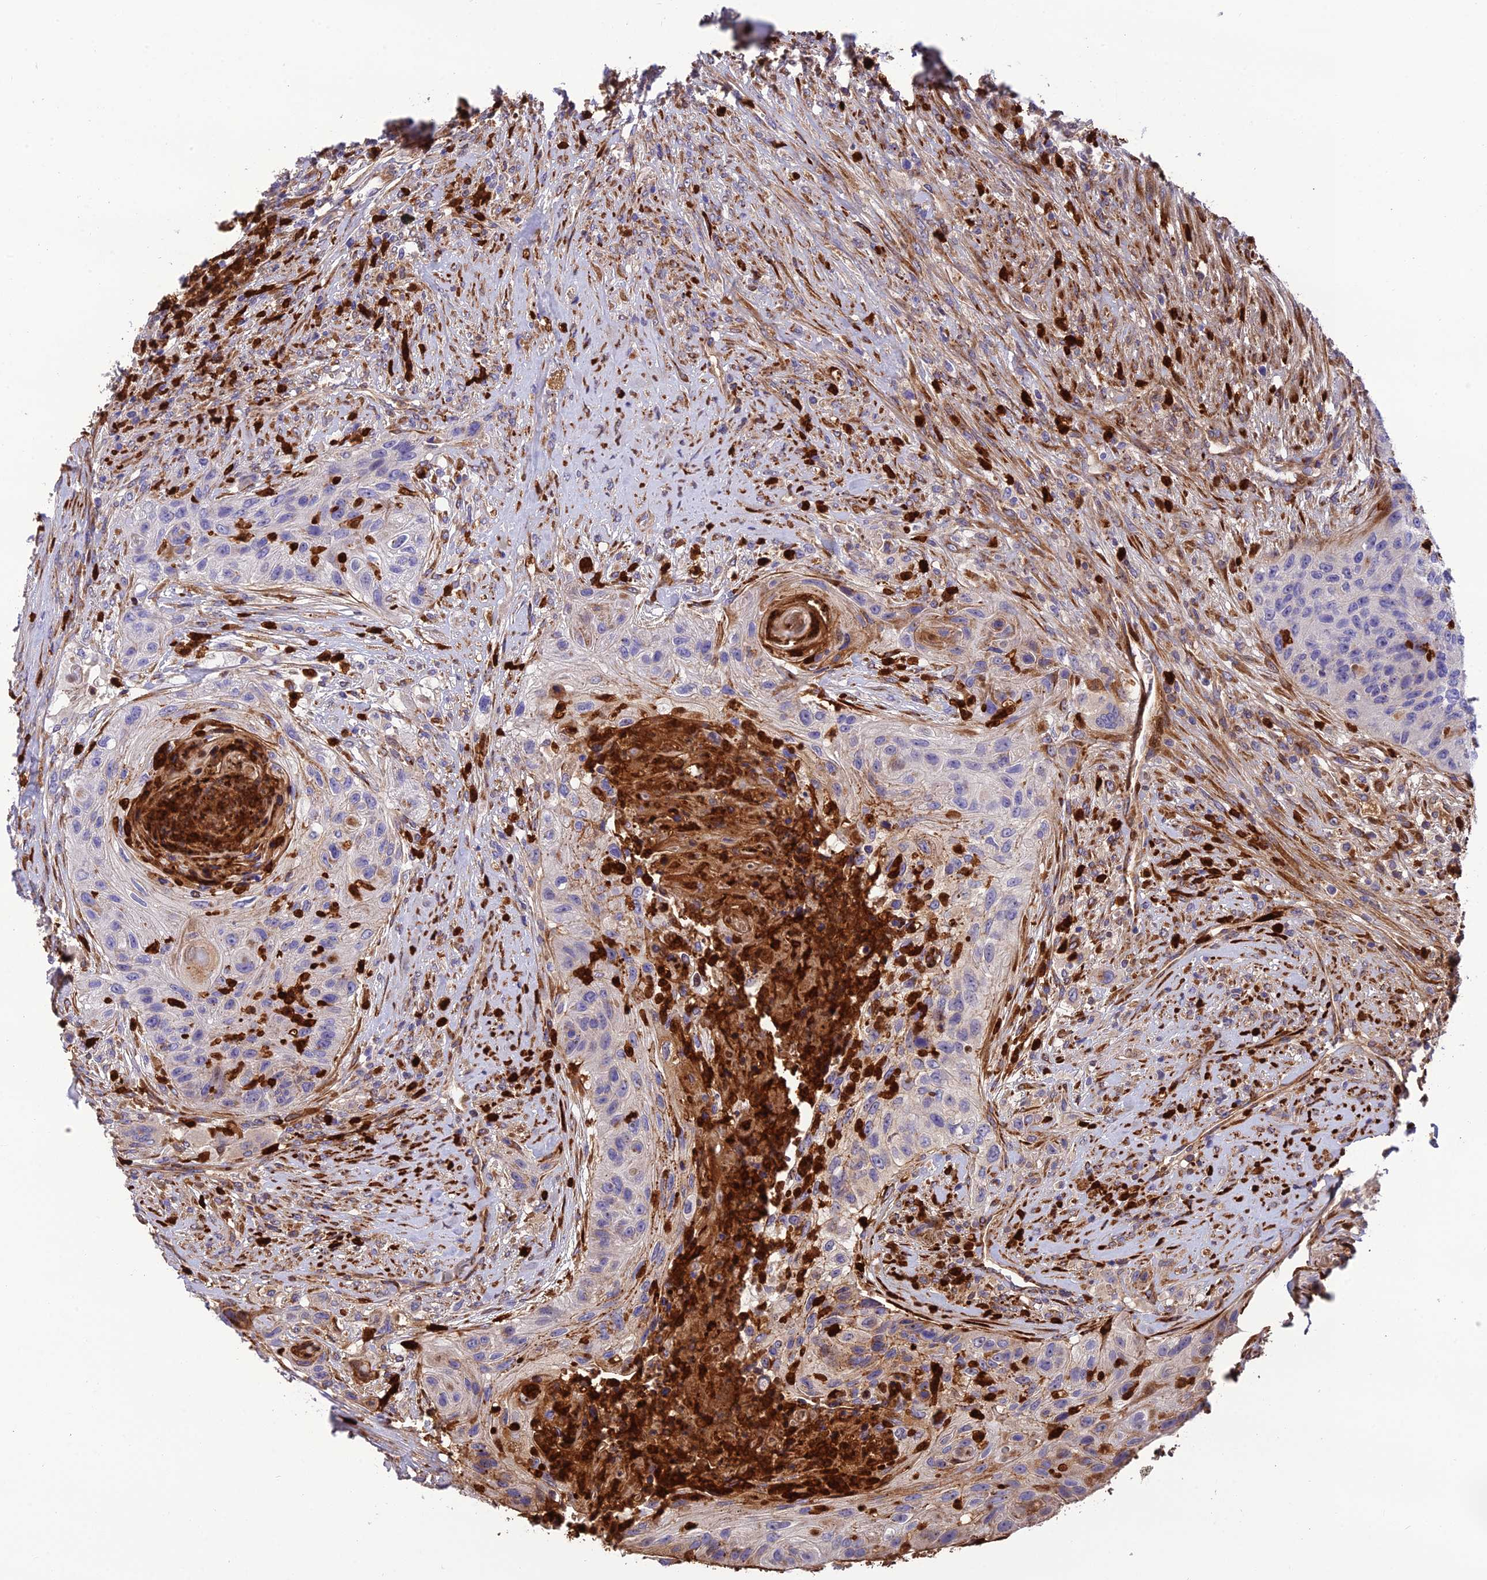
{"staining": {"intensity": "weak", "quantity": "<25%", "location": "cytoplasmic/membranous"}, "tissue": "urothelial cancer", "cell_type": "Tumor cells", "image_type": "cancer", "snomed": [{"axis": "morphology", "description": "Urothelial carcinoma, High grade"}, {"axis": "topography", "description": "Urinary bladder"}], "caption": "High power microscopy photomicrograph of an immunohistochemistry histopathology image of urothelial cancer, revealing no significant staining in tumor cells.", "gene": "CPSF4L", "patient": {"sex": "female", "age": 60}}